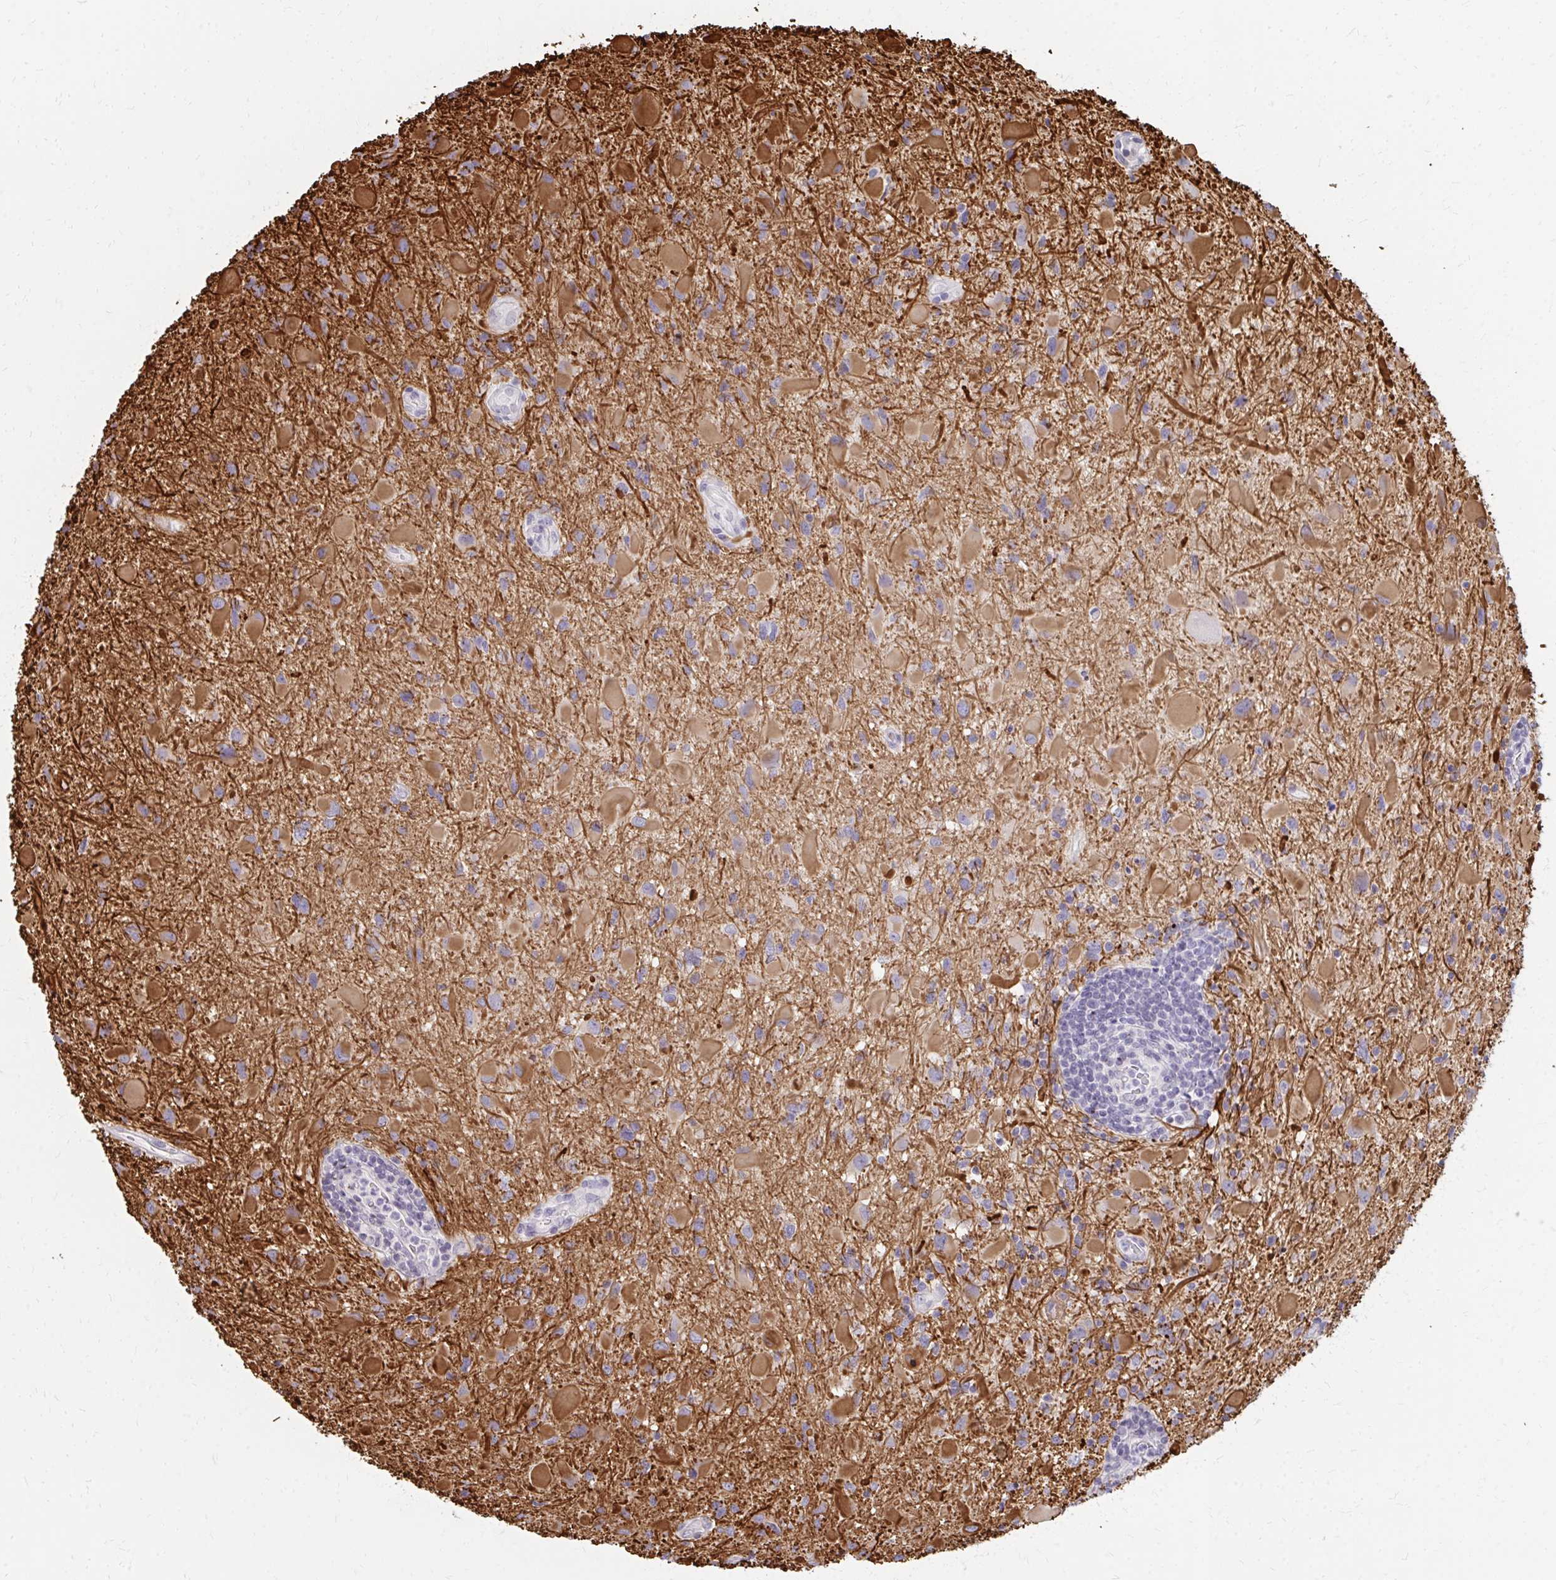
{"staining": {"intensity": "moderate", "quantity": "<25%", "location": "cytoplasmic/membranous"}, "tissue": "glioma", "cell_type": "Tumor cells", "image_type": "cancer", "snomed": [{"axis": "morphology", "description": "Glioma, malignant, Low grade"}, {"axis": "topography", "description": "Brain"}], "caption": "Malignant low-grade glioma was stained to show a protein in brown. There is low levels of moderate cytoplasmic/membranous expression in approximately <25% of tumor cells.", "gene": "GPC5", "patient": {"sex": "female", "age": 32}}